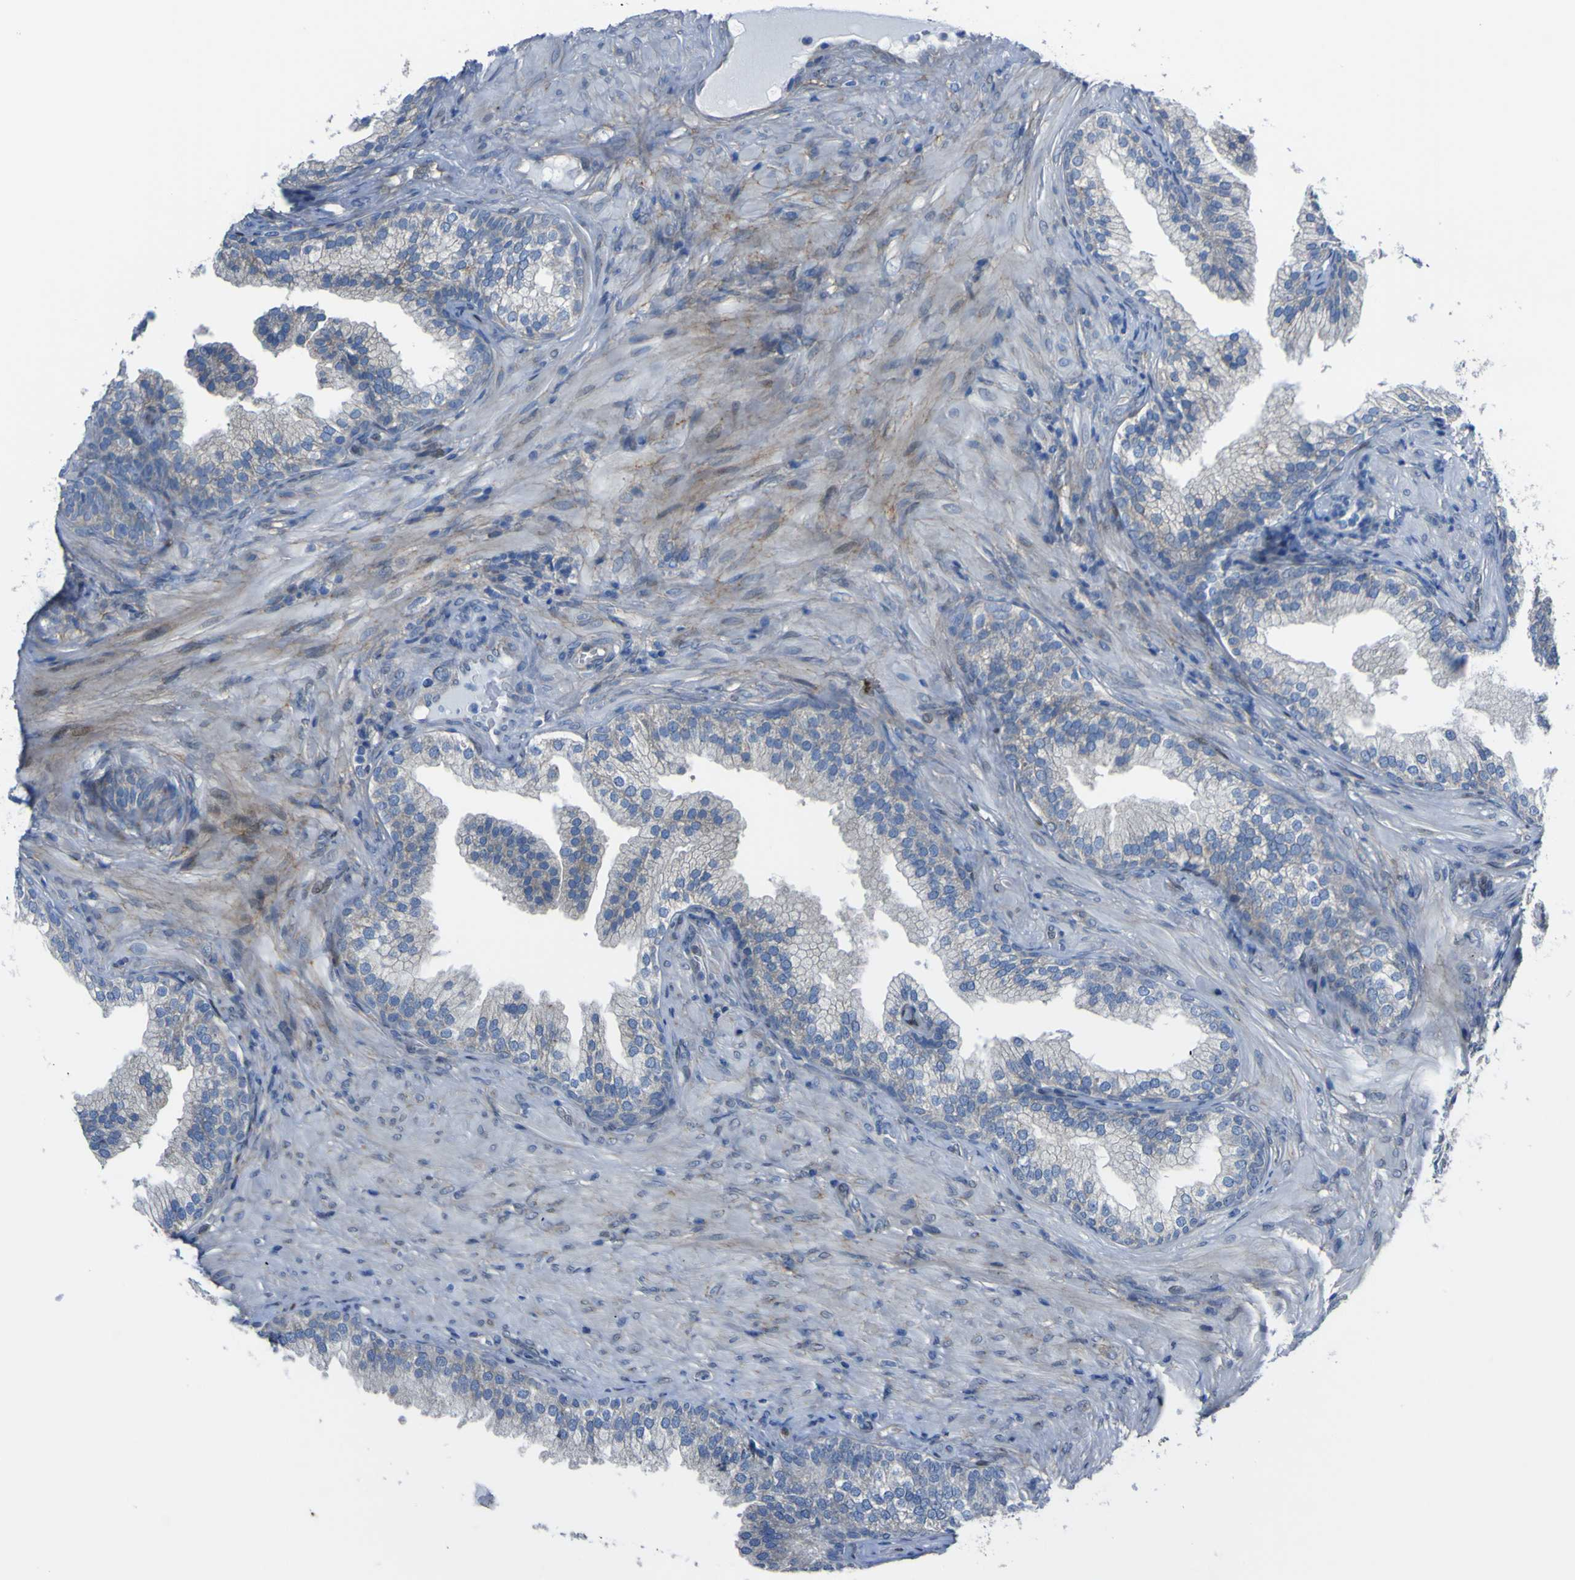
{"staining": {"intensity": "negative", "quantity": "none", "location": "none"}, "tissue": "prostate", "cell_type": "Glandular cells", "image_type": "normal", "snomed": [{"axis": "morphology", "description": "Normal tissue, NOS"}, {"axis": "topography", "description": "Prostate"}], "caption": "This is an IHC photomicrograph of unremarkable human prostate. There is no expression in glandular cells.", "gene": "LRRN1", "patient": {"sex": "male", "age": 76}}